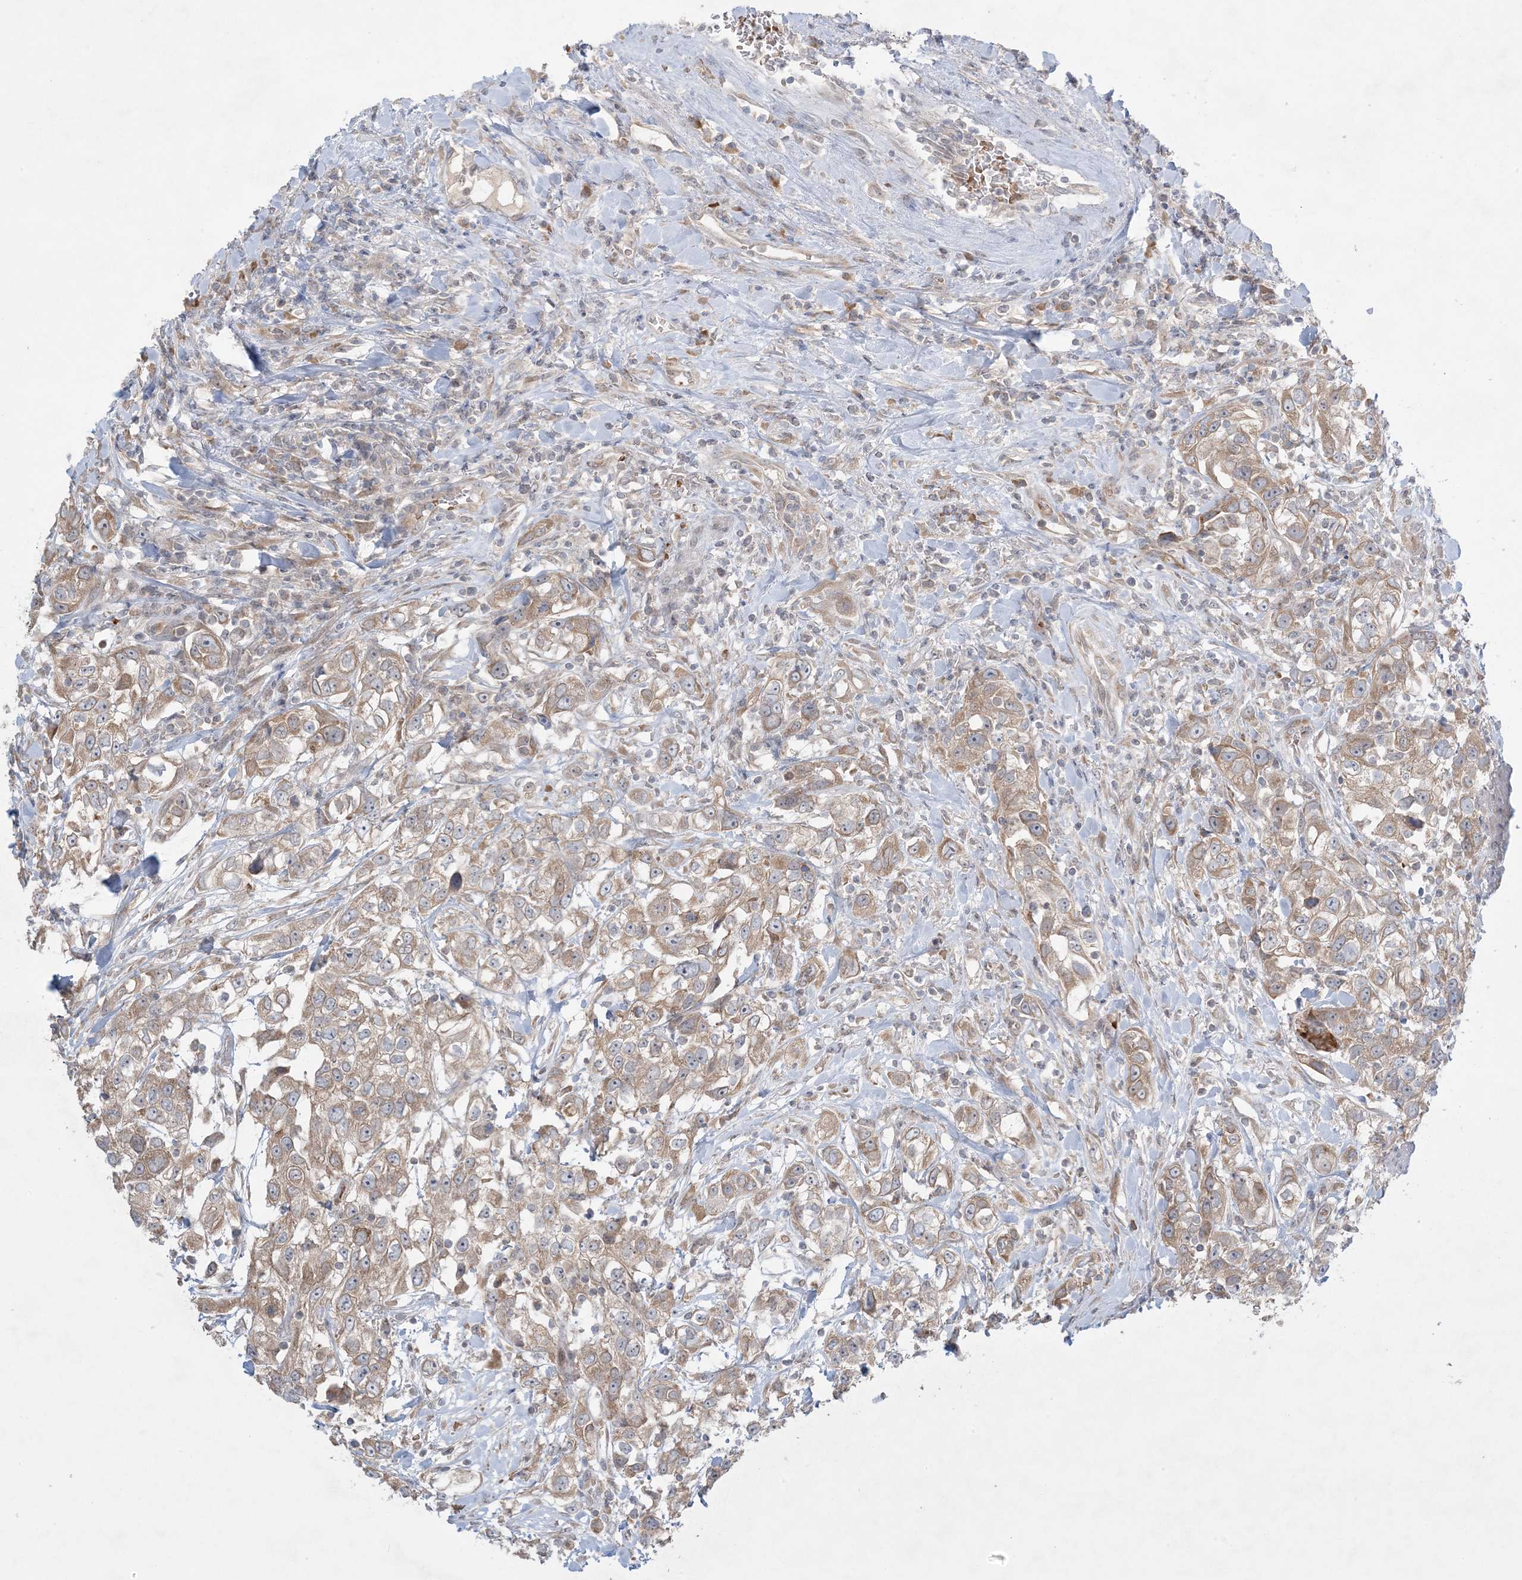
{"staining": {"intensity": "moderate", "quantity": ">75%", "location": "cytoplasmic/membranous"}, "tissue": "urothelial cancer", "cell_type": "Tumor cells", "image_type": "cancer", "snomed": [{"axis": "morphology", "description": "Urothelial carcinoma, High grade"}, {"axis": "topography", "description": "Urinary bladder"}], "caption": "Protein positivity by immunohistochemistry demonstrates moderate cytoplasmic/membranous expression in about >75% of tumor cells in urothelial carcinoma (high-grade).", "gene": "MMGT1", "patient": {"sex": "female", "age": 80}}